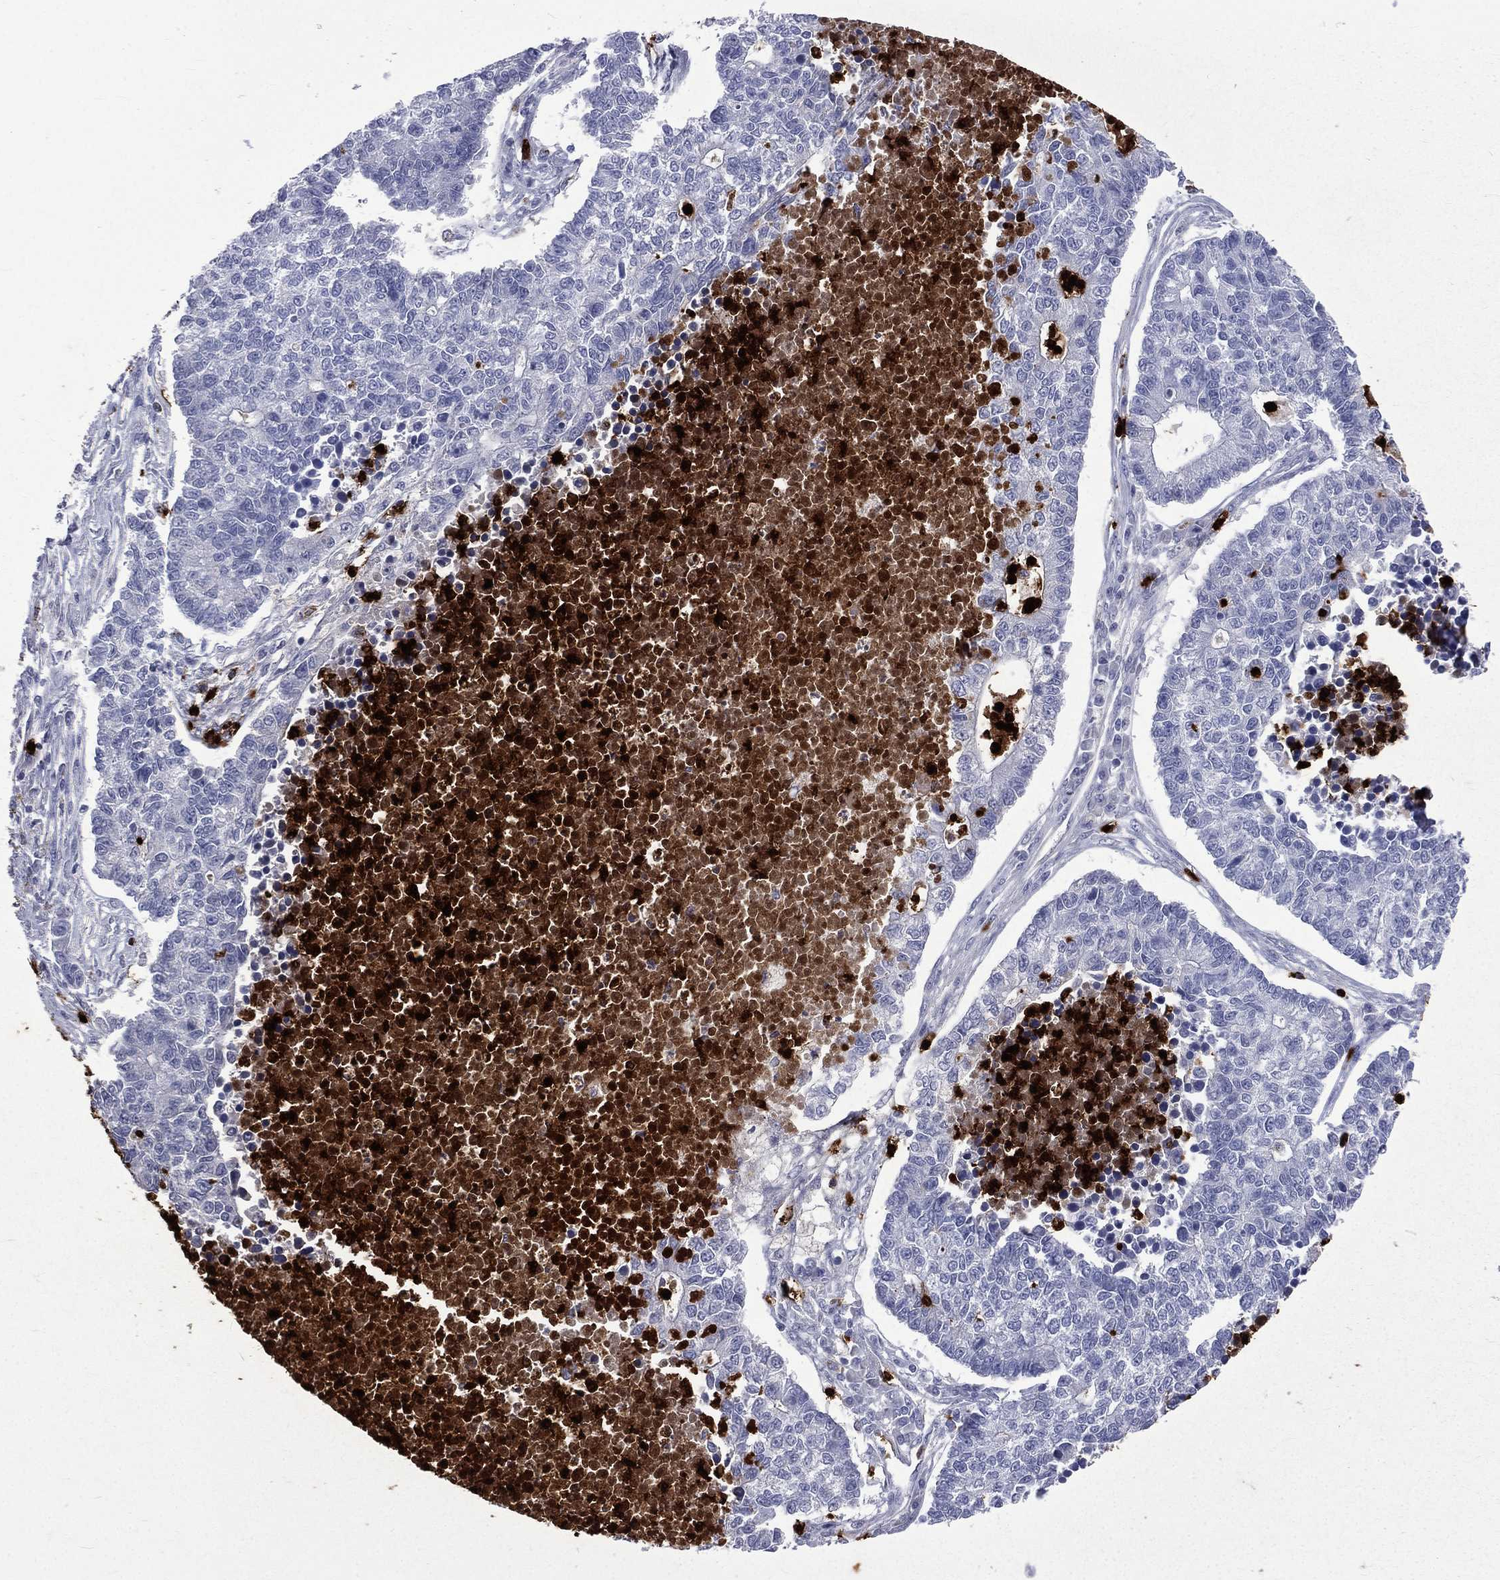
{"staining": {"intensity": "negative", "quantity": "none", "location": "none"}, "tissue": "lung cancer", "cell_type": "Tumor cells", "image_type": "cancer", "snomed": [{"axis": "morphology", "description": "Adenocarcinoma, NOS"}, {"axis": "topography", "description": "Lung"}], "caption": "A high-resolution photomicrograph shows immunohistochemistry (IHC) staining of lung cancer (adenocarcinoma), which shows no significant staining in tumor cells.", "gene": "ELANE", "patient": {"sex": "male", "age": 57}}